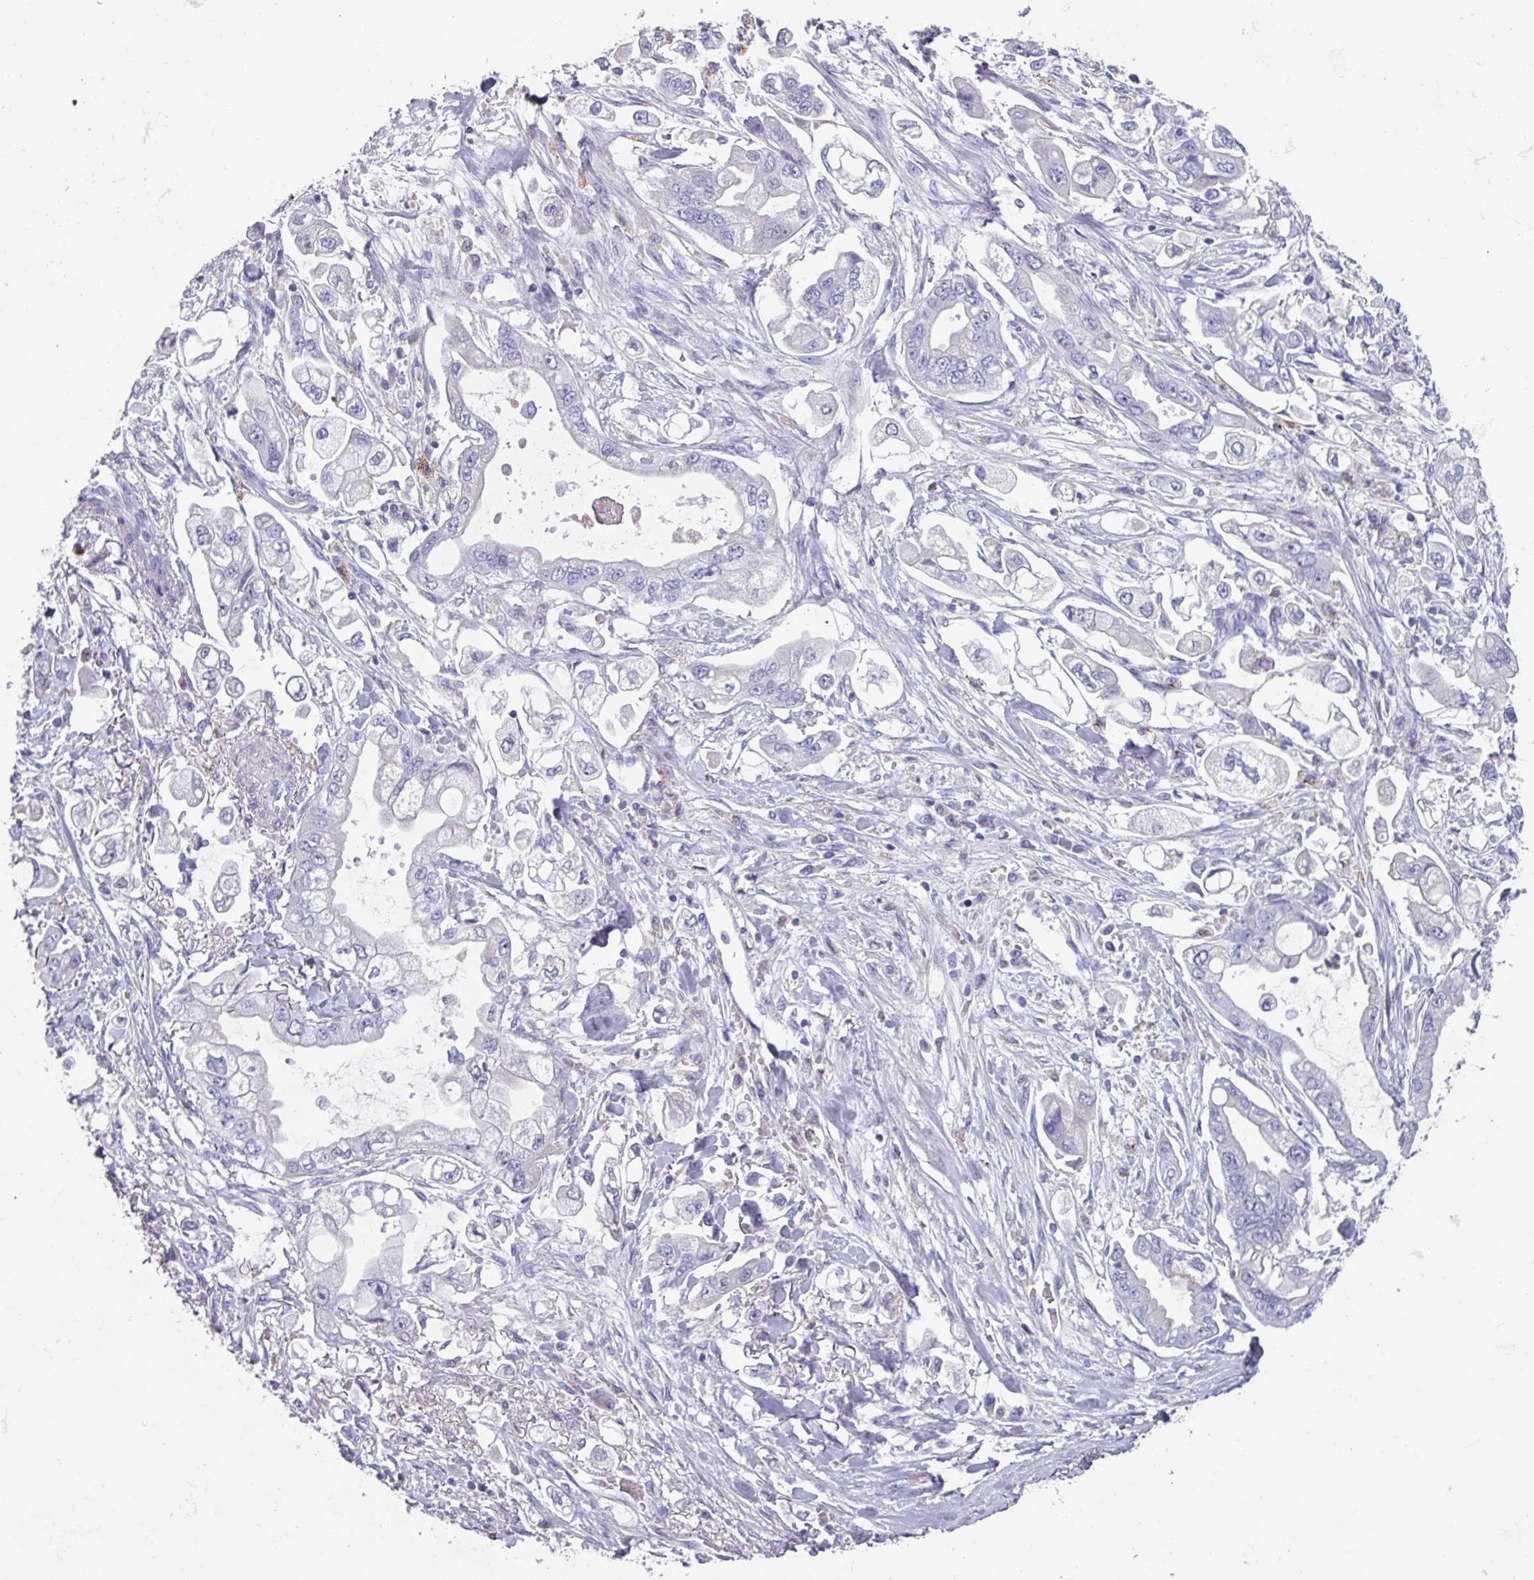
{"staining": {"intensity": "negative", "quantity": "none", "location": "none"}, "tissue": "stomach cancer", "cell_type": "Tumor cells", "image_type": "cancer", "snomed": [{"axis": "morphology", "description": "Adenocarcinoma, NOS"}, {"axis": "topography", "description": "Stomach"}], "caption": "Image shows no protein expression in tumor cells of stomach cancer tissue.", "gene": "OR2T10", "patient": {"sex": "male", "age": 62}}